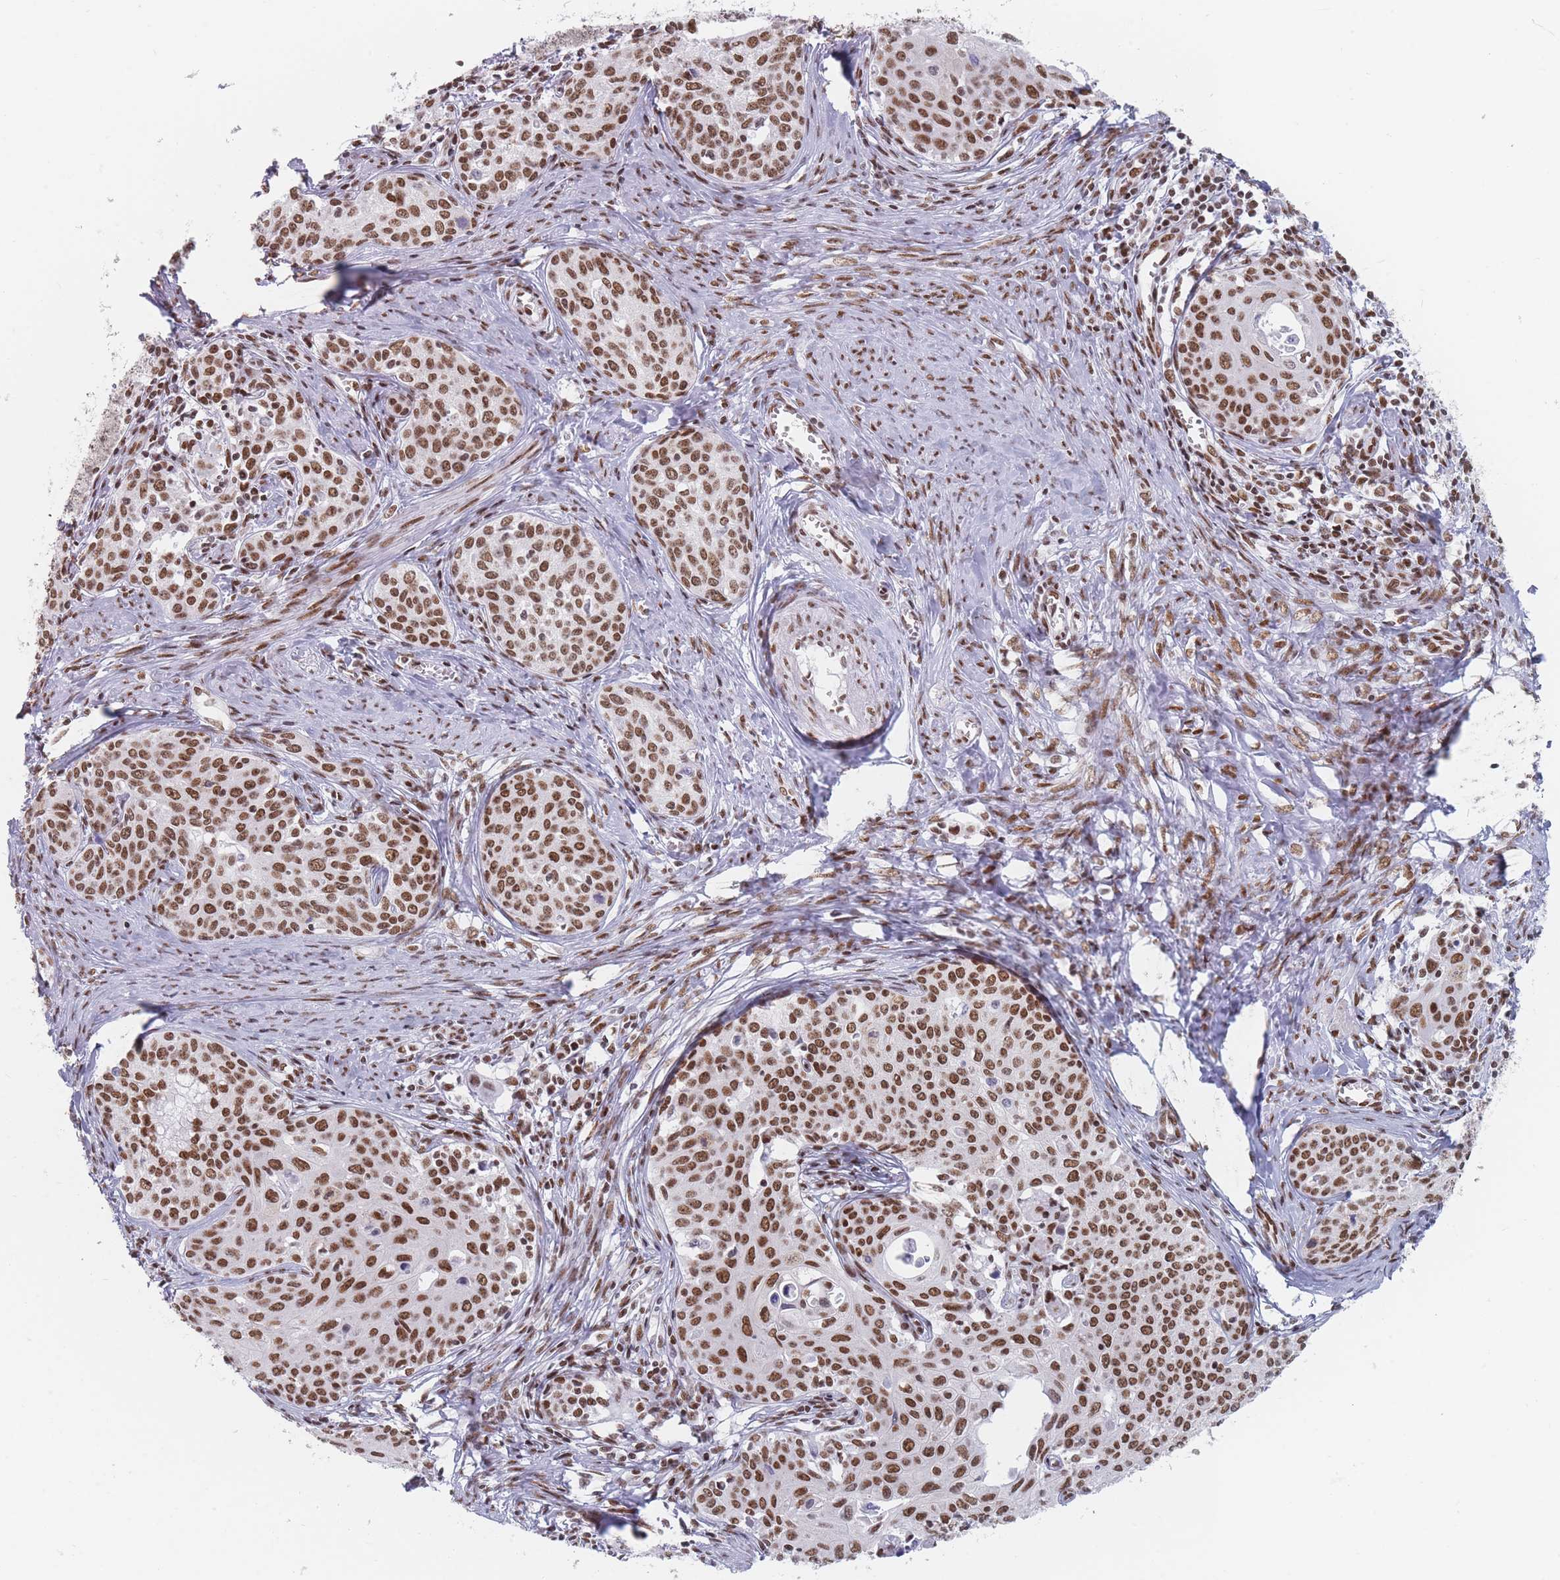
{"staining": {"intensity": "moderate", "quantity": ">75%", "location": "nuclear"}, "tissue": "cervical cancer", "cell_type": "Tumor cells", "image_type": "cancer", "snomed": [{"axis": "morphology", "description": "Squamous cell carcinoma, NOS"}, {"axis": "morphology", "description": "Adenocarcinoma, NOS"}, {"axis": "topography", "description": "Cervix"}], "caption": "Protein staining displays moderate nuclear expression in about >75% of tumor cells in cervical cancer. (DAB (3,3'-diaminobenzidine) = brown stain, brightfield microscopy at high magnification).", "gene": "SAFB2", "patient": {"sex": "female", "age": 52}}